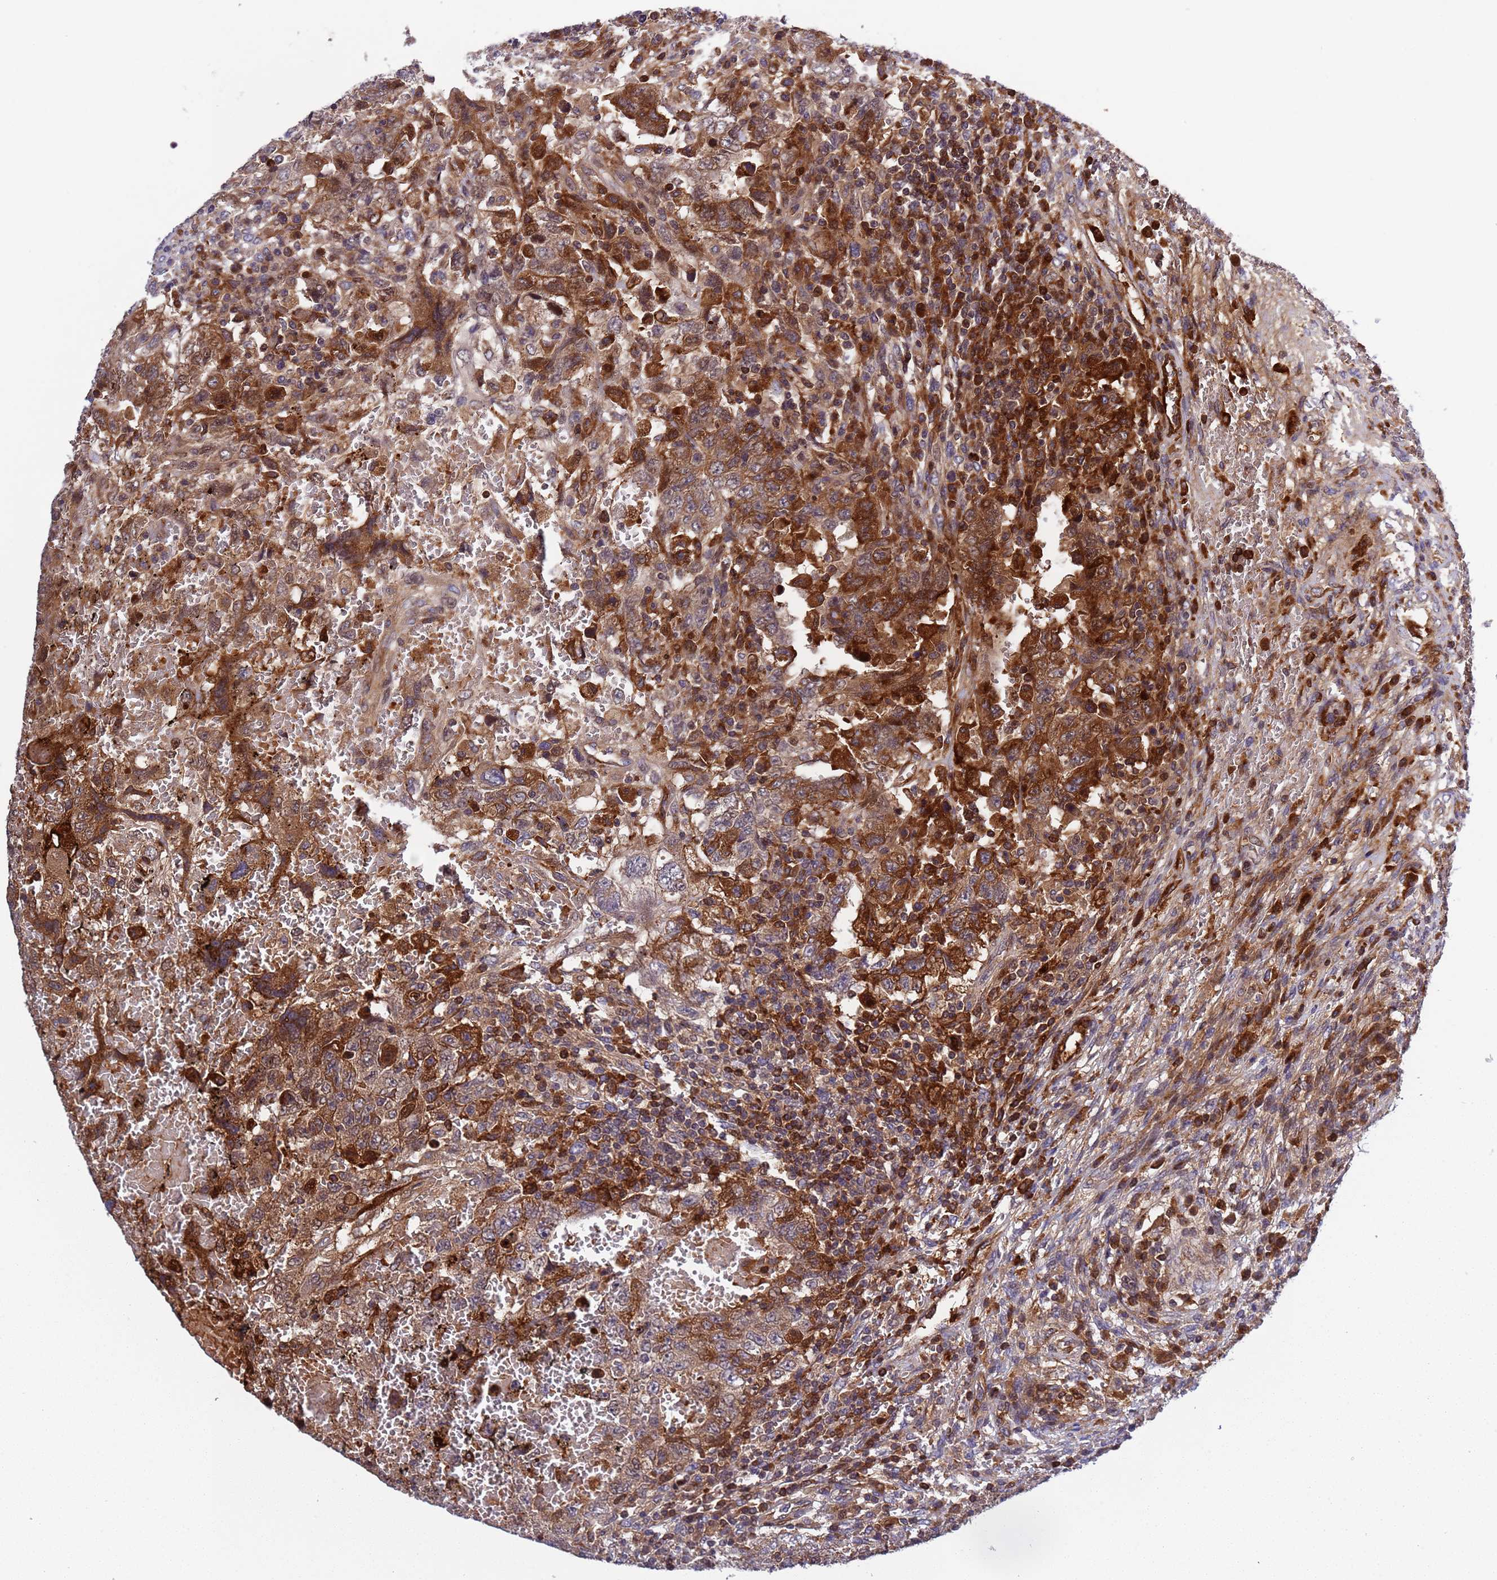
{"staining": {"intensity": "strong", "quantity": ">75%", "location": "cytoplasmic/membranous"}, "tissue": "testis cancer", "cell_type": "Tumor cells", "image_type": "cancer", "snomed": [{"axis": "morphology", "description": "Carcinoma, Embryonal, NOS"}, {"axis": "topography", "description": "Testis"}], "caption": "Human testis embryonal carcinoma stained for a protein (brown) demonstrates strong cytoplasmic/membranous positive staining in approximately >75% of tumor cells.", "gene": "PARP16", "patient": {"sex": "male", "age": 26}}